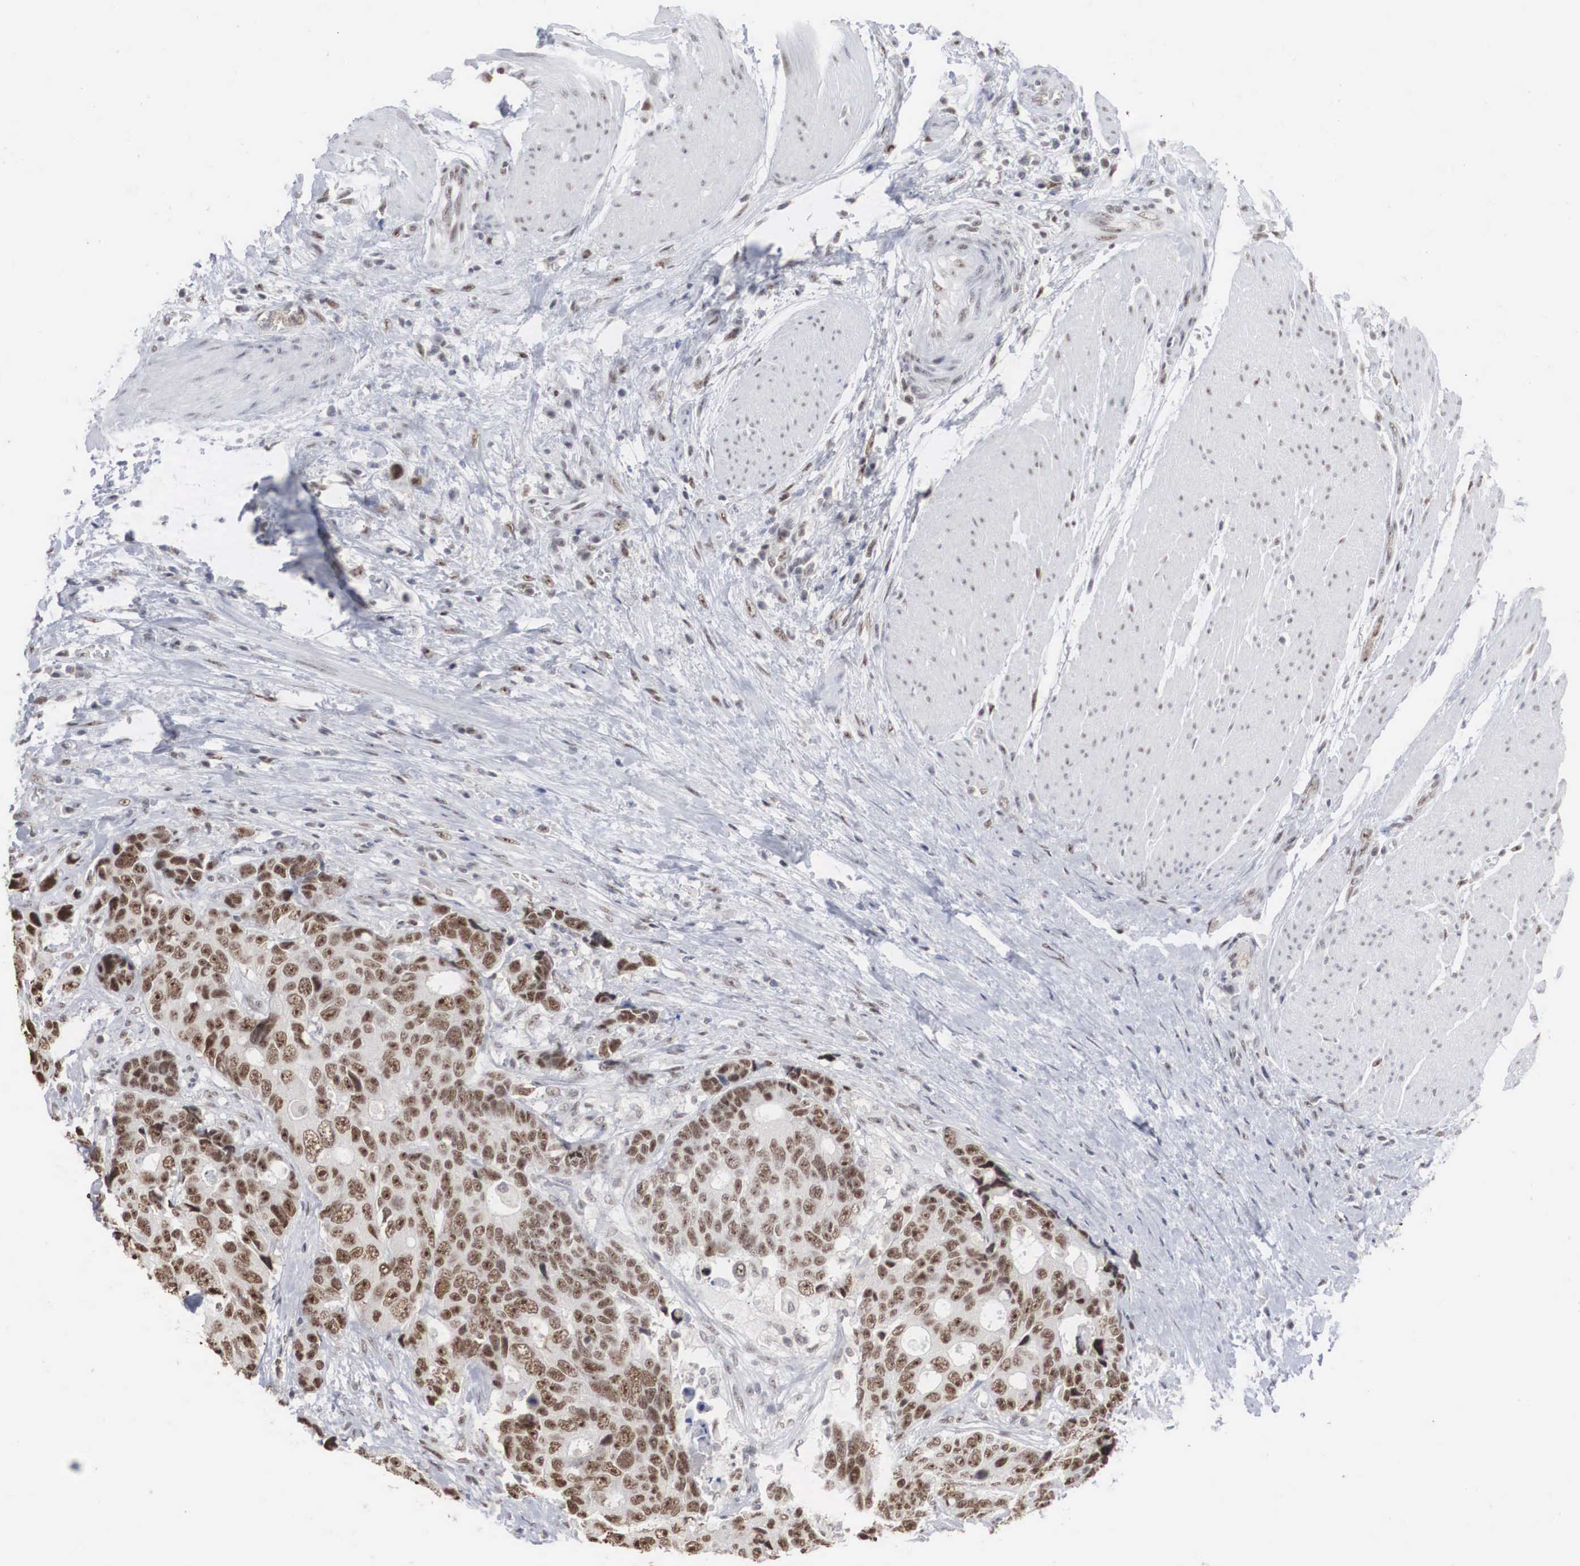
{"staining": {"intensity": "strong", "quantity": "25%-75%", "location": "nuclear"}, "tissue": "colorectal cancer", "cell_type": "Tumor cells", "image_type": "cancer", "snomed": [{"axis": "morphology", "description": "Adenocarcinoma, NOS"}, {"axis": "topography", "description": "Rectum"}], "caption": "Immunohistochemical staining of colorectal cancer displays high levels of strong nuclear staining in about 25%-75% of tumor cells.", "gene": "AUTS2", "patient": {"sex": "female", "age": 67}}